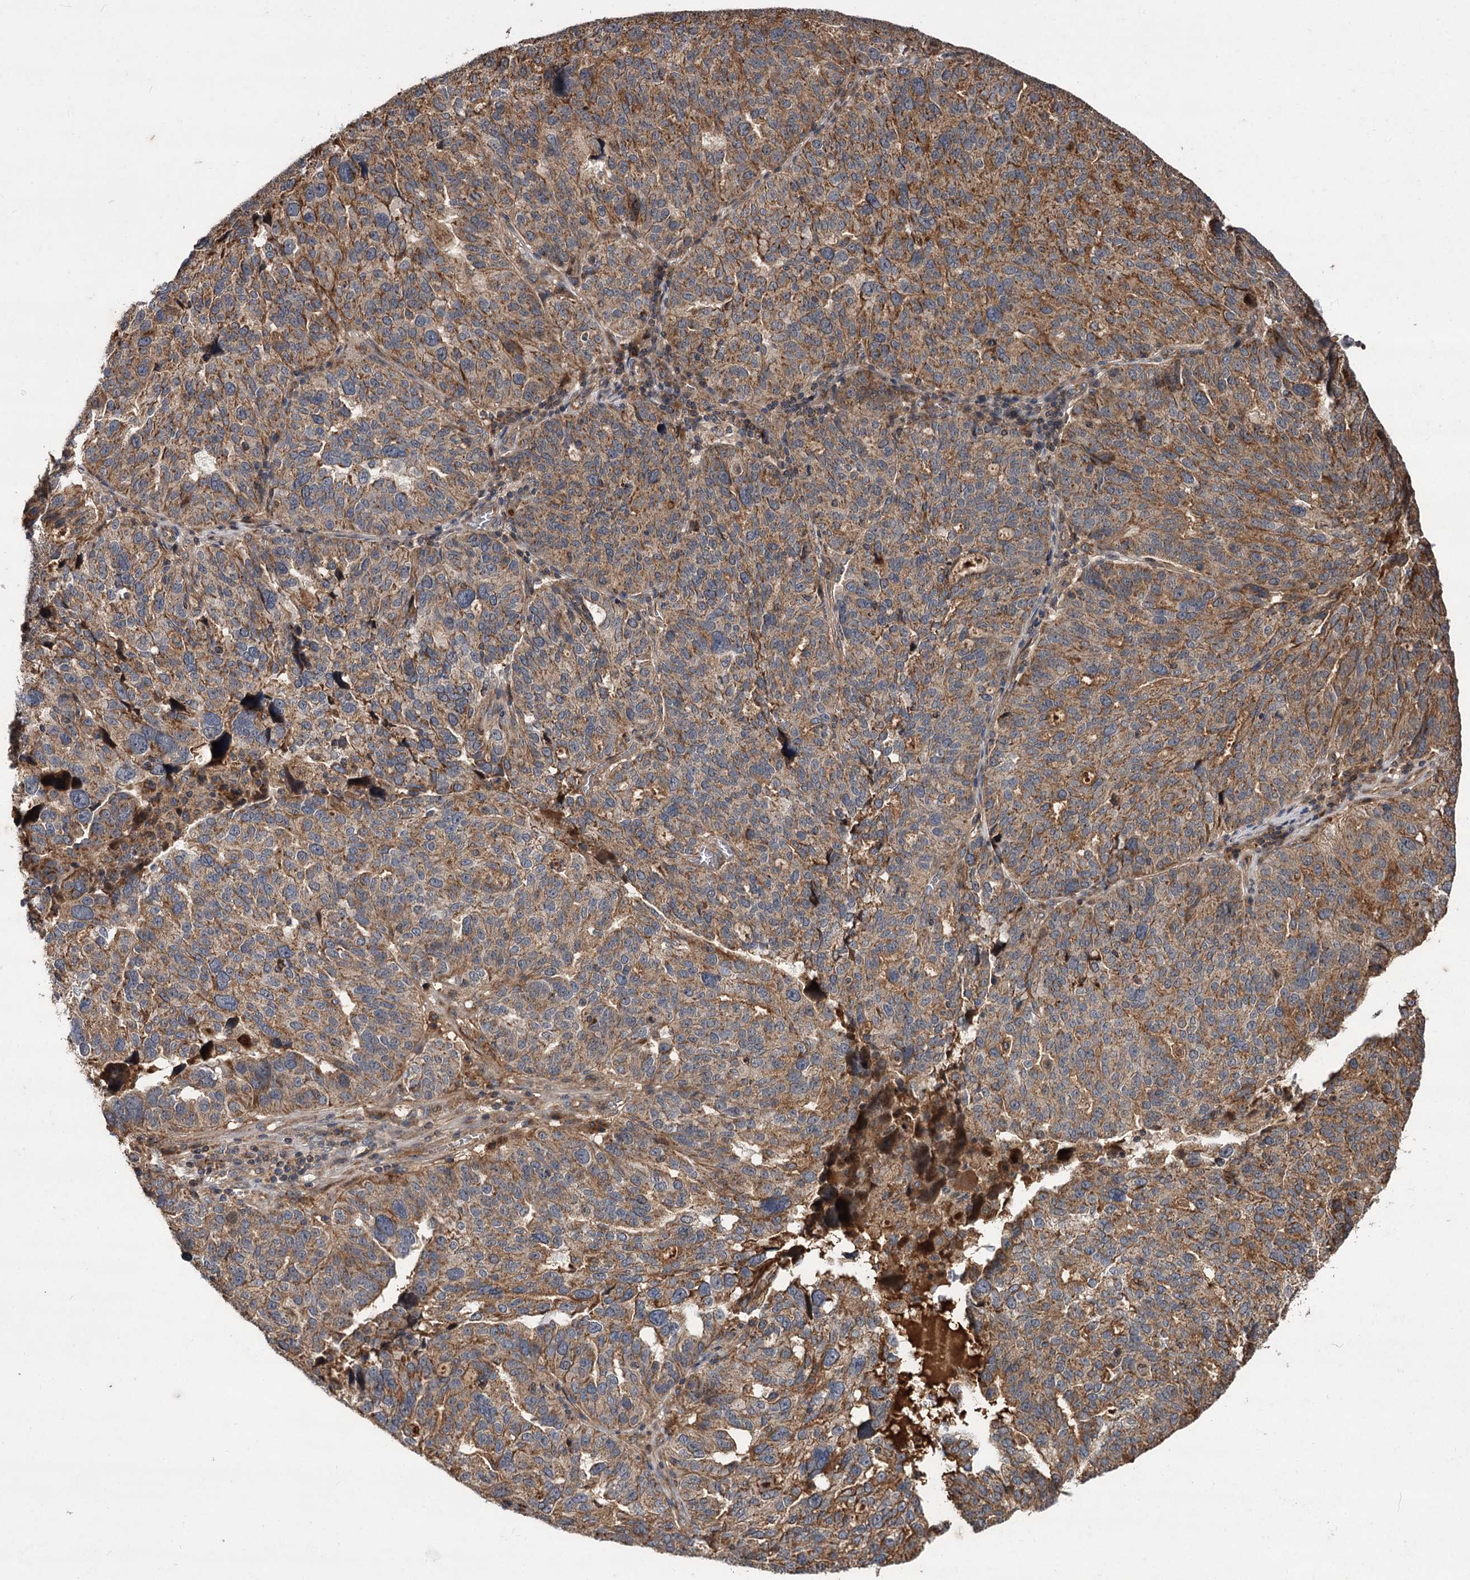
{"staining": {"intensity": "moderate", "quantity": ">75%", "location": "cytoplasmic/membranous"}, "tissue": "ovarian cancer", "cell_type": "Tumor cells", "image_type": "cancer", "snomed": [{"axis": "morphology", "description": "Cystadenocarcinoma, serous, NOS"}, {"axis": "topography", "description": "Ovary"}], "caption": "This micrograph displays immunohistochemistry staining of human ovarian serous cystadenocarcinoma, with medium moderate cytoplasmic/membranous expression in approximately >75% of tumor cells.", "gene": "RASSF3", "patient": {"sex": "female", "age": 59}}